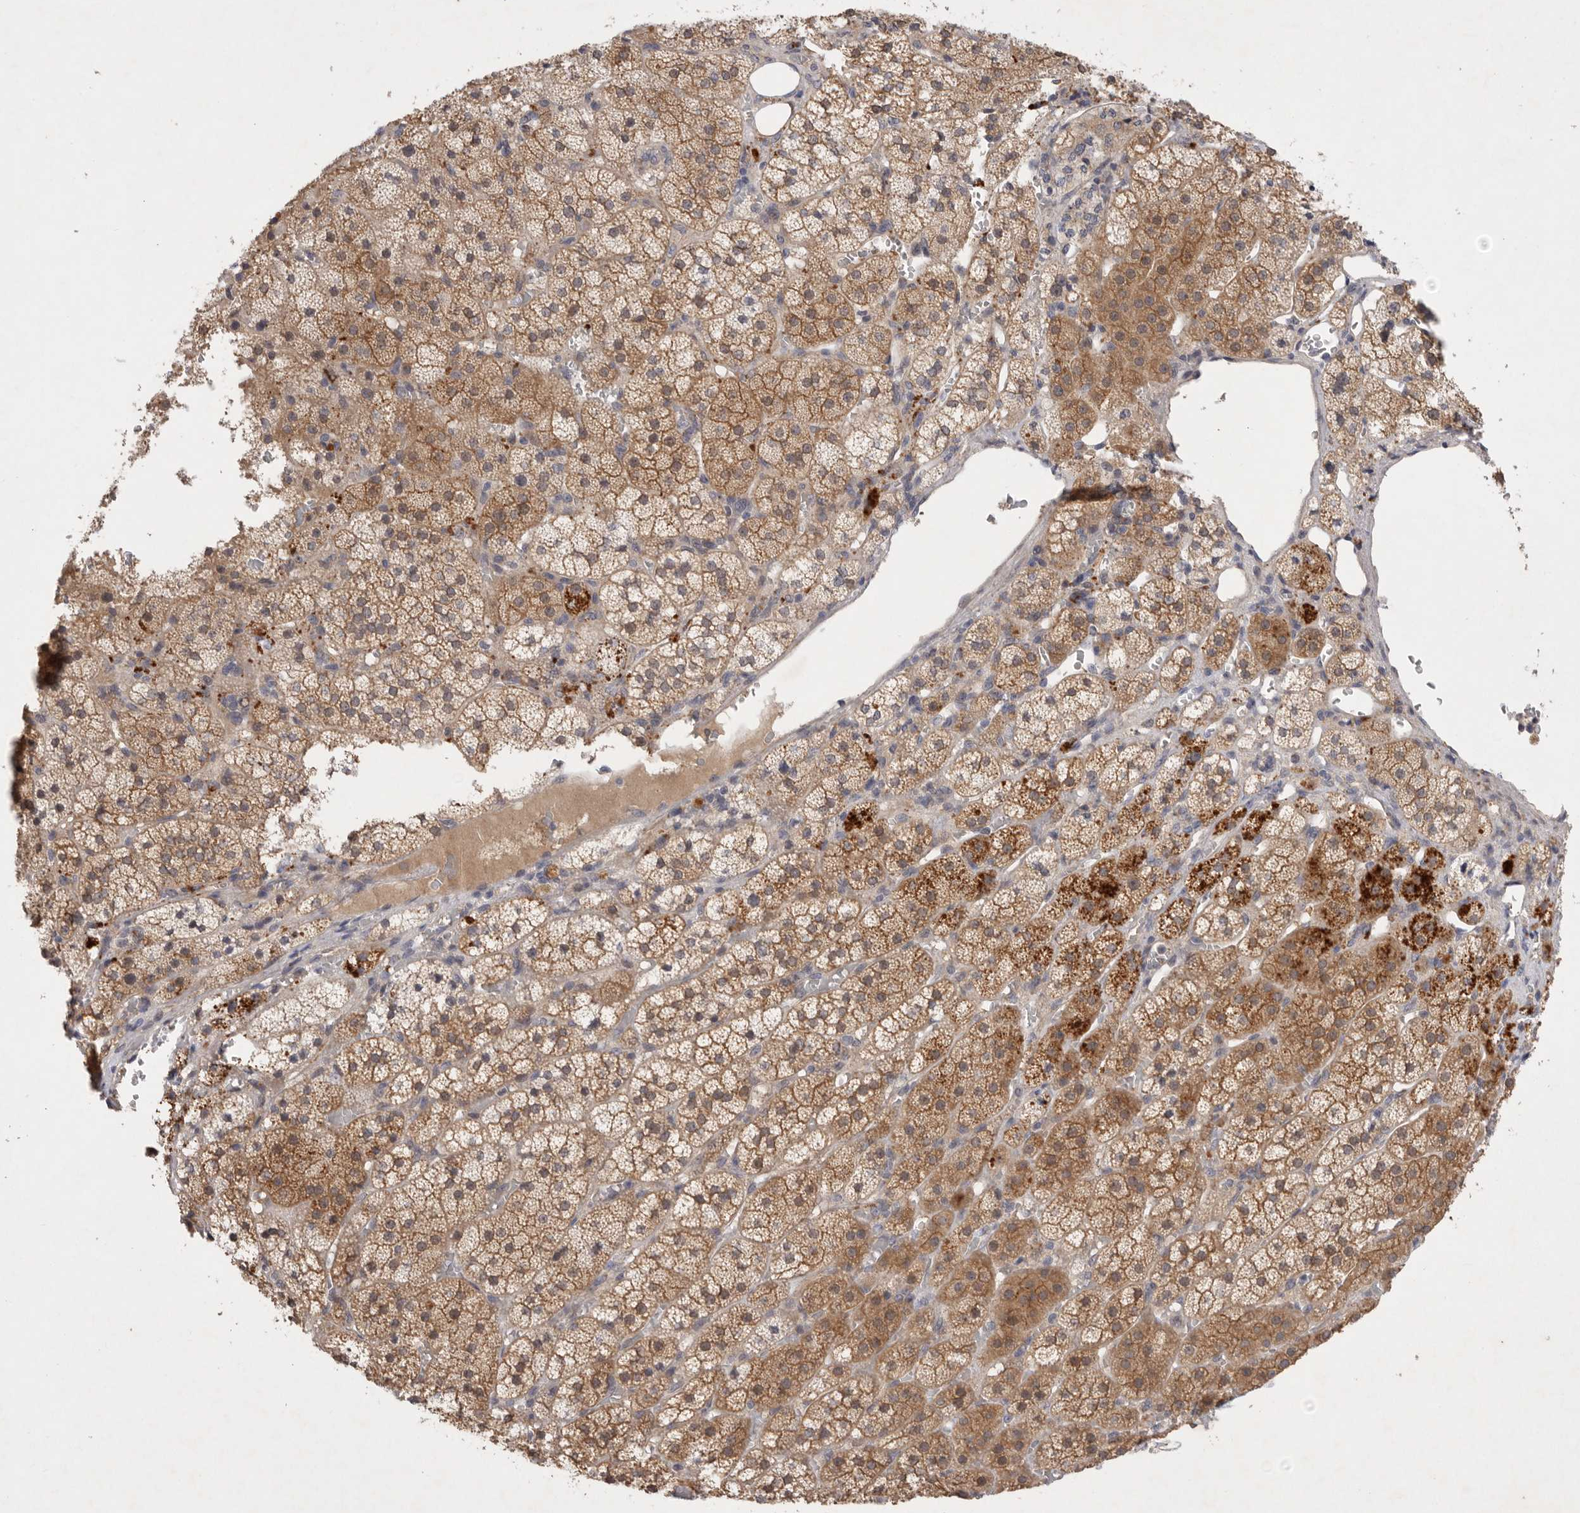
{"staining": {"intensity": "moderate", "quantity": ">75%", "location": "cytoplasmic/membranous"}, "tissue": "adrenal gland", "cell_type": "Glandular cells", "image_type": "normal", "snomed": [{"axis": "morphology", "description": "Normal tissue, NOS"}, {"axis": "topography", "description": "Adrenal gland"}], "caption": "DAB immunohistochemical staining of benign human adrenal gland reveals moderate cytoplasmic/membranous protein expression in approximately >75% of glandular cells. Nuclei are stained in blue.", "gene": "PTPDC1", "patient": {"sex": "female", "age": 44}}